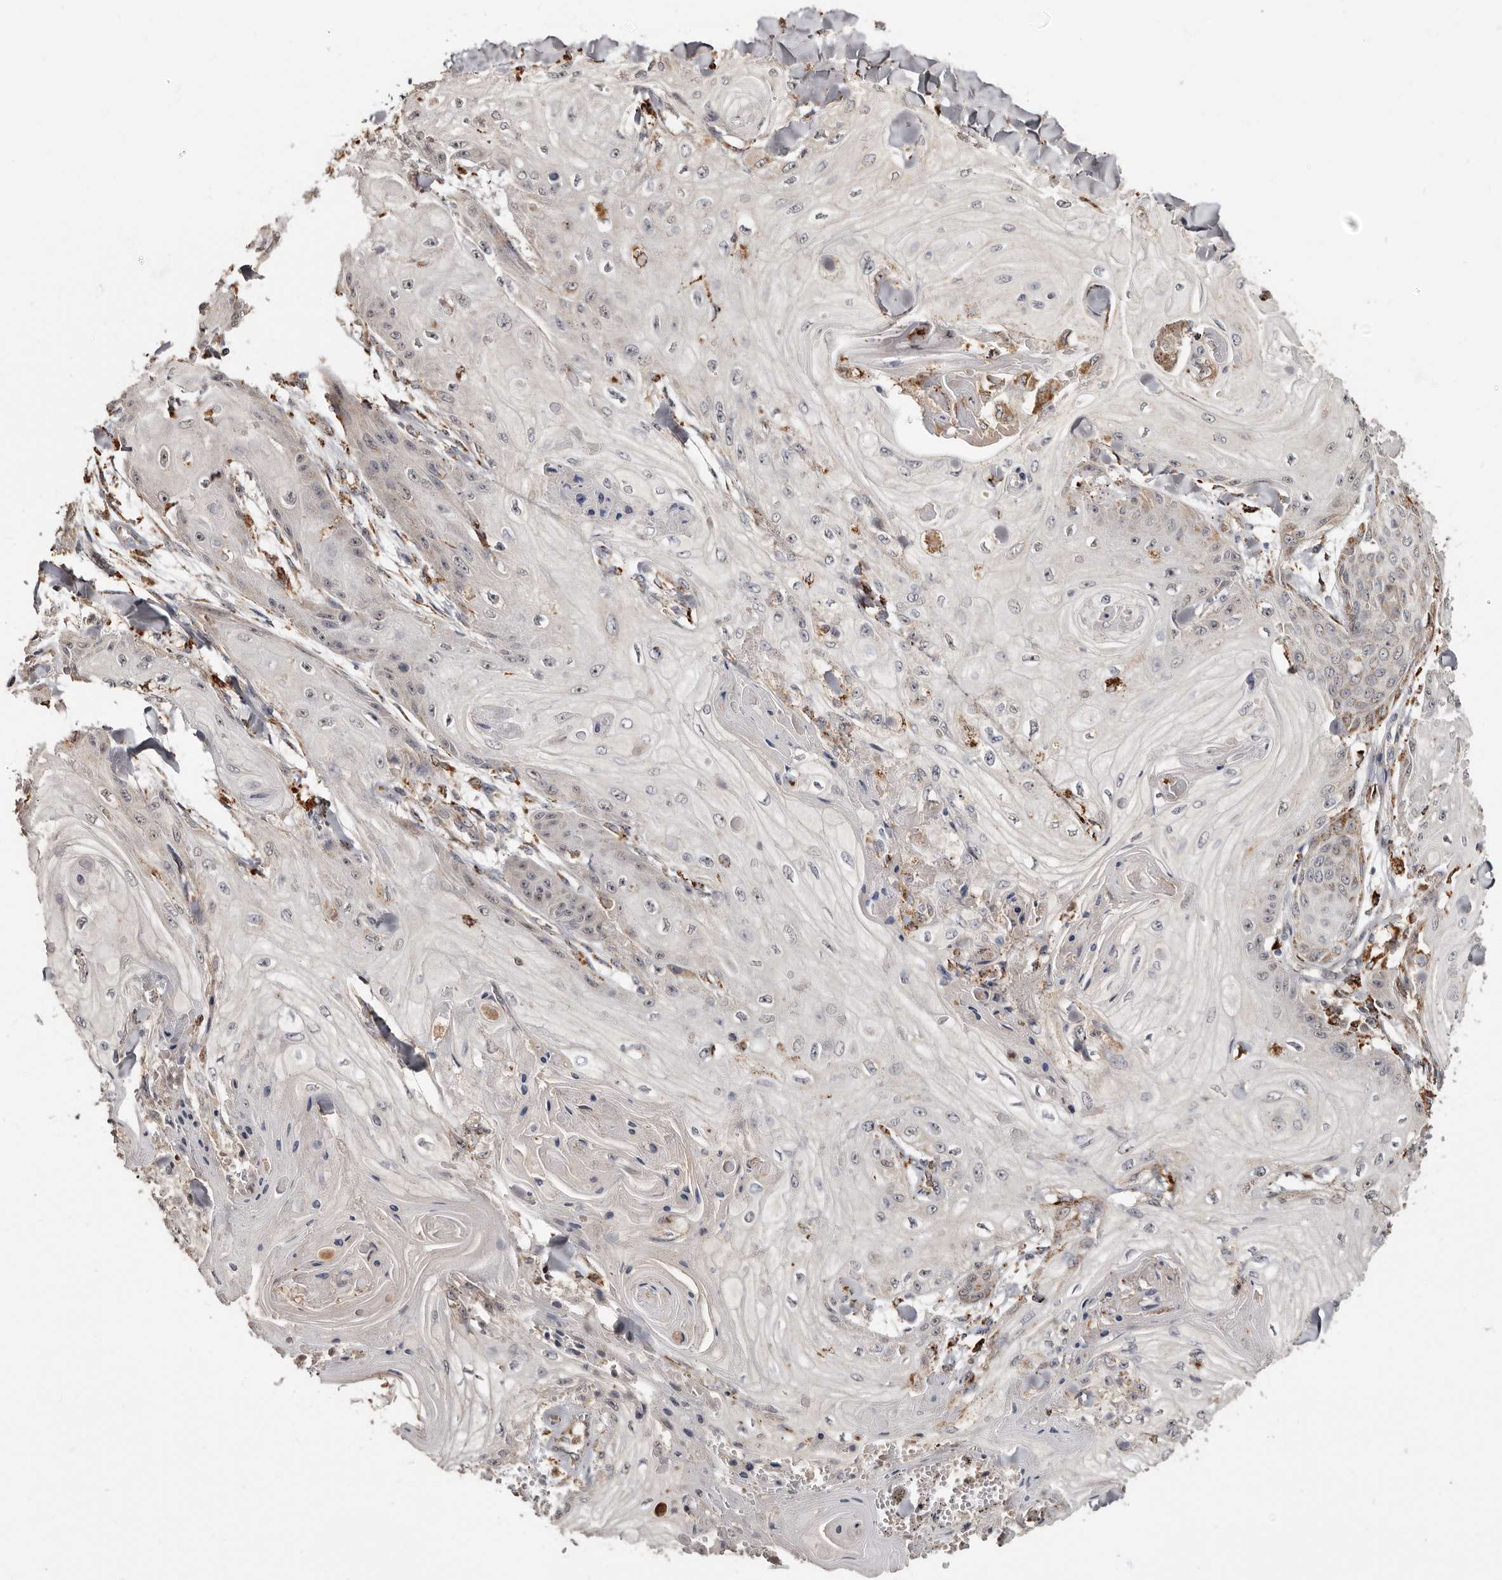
{"staining": {"intensity": "moderate", "quantity": "<25%", "location": "cytoplasmic/membranous"}, "tissue": "skin cancer", "cell_type": "Tumor cells", "image_type": "cancer", "snomed": [{"axis": "morphology", "description": "Squamous cell carcinoma, NOS"}, {"axis": "topography", "description": "Skin"}], "caption": "IHC histopathology image of neoplastic tissue: skin cancer (squamous cell carcinoma) stained using immunohistochemistry (IHC) shows low levels of moderate protein expression localized specifically in the cytoplasmic/membranous of tumor cells, appearing as a cytoplasmic/membranous brown color.", "gene": "AKAP7", "patient": {"sex": "male", "age": 74}}